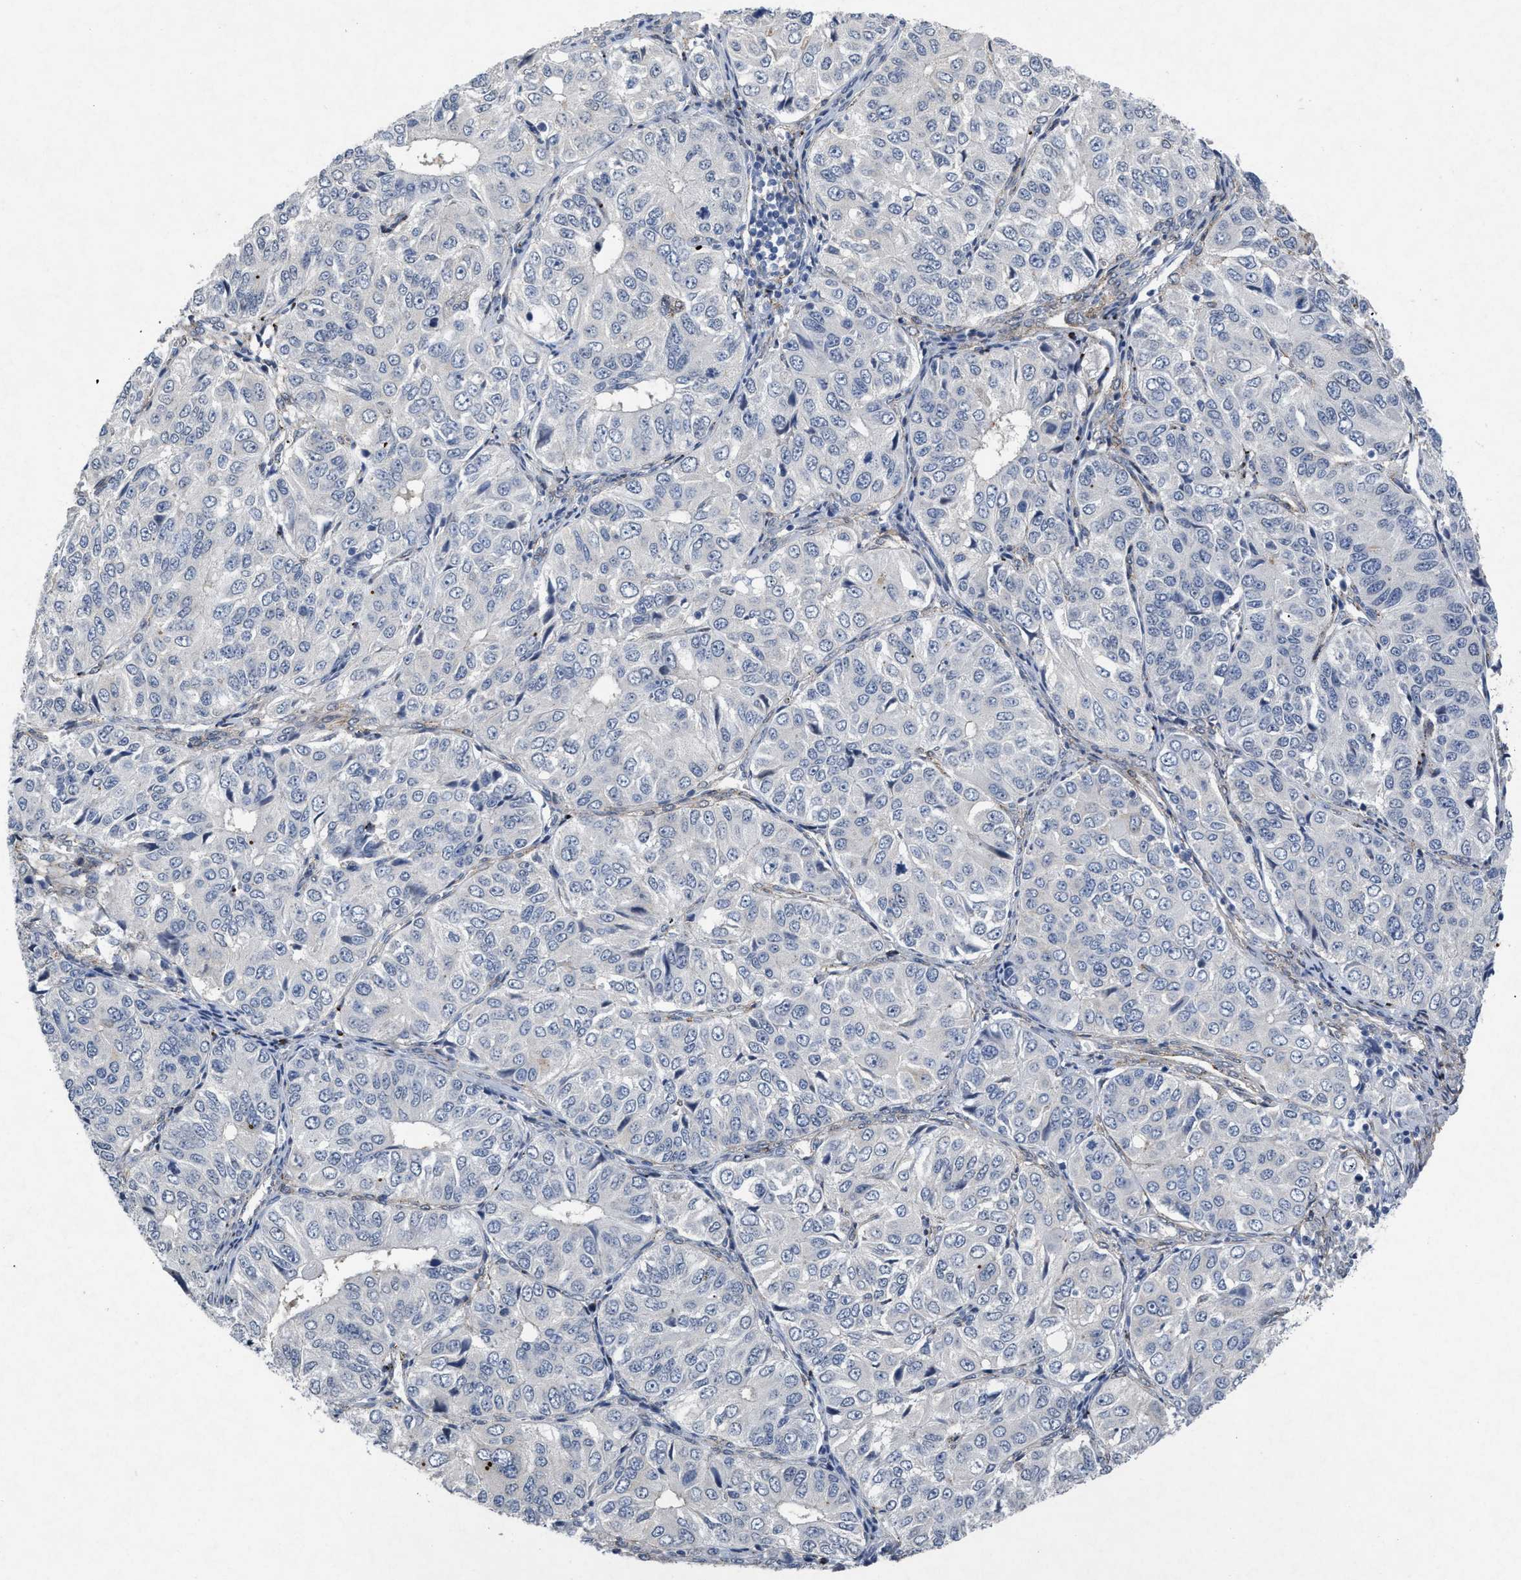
{"staining": {"intensity": "negative", "quantity": "none", "location": "none"}, "tissue": "ovarian cancer", "cell_type": "Tumor cells", "image_type": "cancer", "snomed": [{"axis": "morphology", "description": "Carcinoma, endometroid"}, {"axis": "topography", "description": "Ovary"}], "caption": "Immunohistochemistry of human ovarian cancer (endometroid carcinoma) demonstrates no staining in tumor cells. (DAB (3,3'-diaminobenzidine) immunohistochemistry (IHC) visualized using brightfield microscopy, high magnification).", "gene": "PDGFRA", "patient": {"sex": "female", "age": 51}}